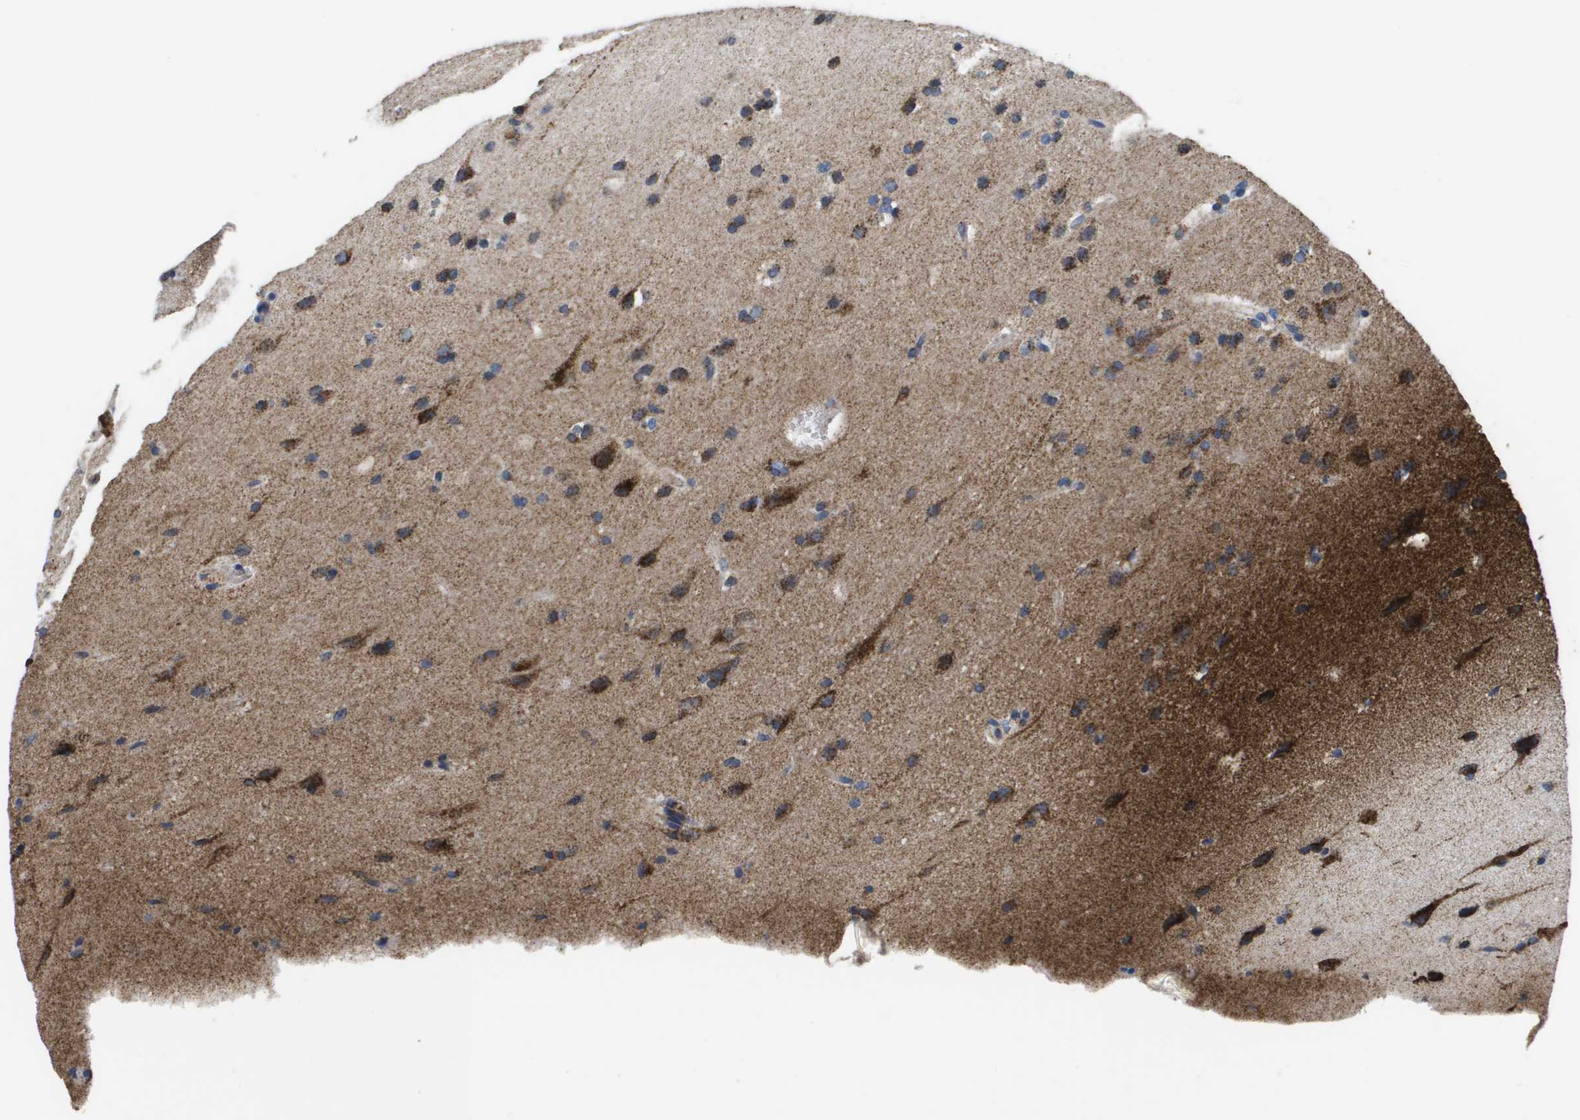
{"staining": {"intensity": "strong", "quantity": ">75%", "location": "cytoplasmic/membranous"}, "tissue": "glioma", "cell_type": "Tumor cells", "image_type": "cancer", "snomed": [{"axis": "morphology", "description": "Glioma, malignant, Low grade"}, {"axis": "topography", "description": "Cerebral cortex"}], "caption": "Protein expression analysis of human malignant glioma (low-grade) reveals strong cytoplasmic/membranous positivity in about >75% of tumor cells.", "gene": "ATP5F1B", "patient": {"sex": "female", "age": 47}}